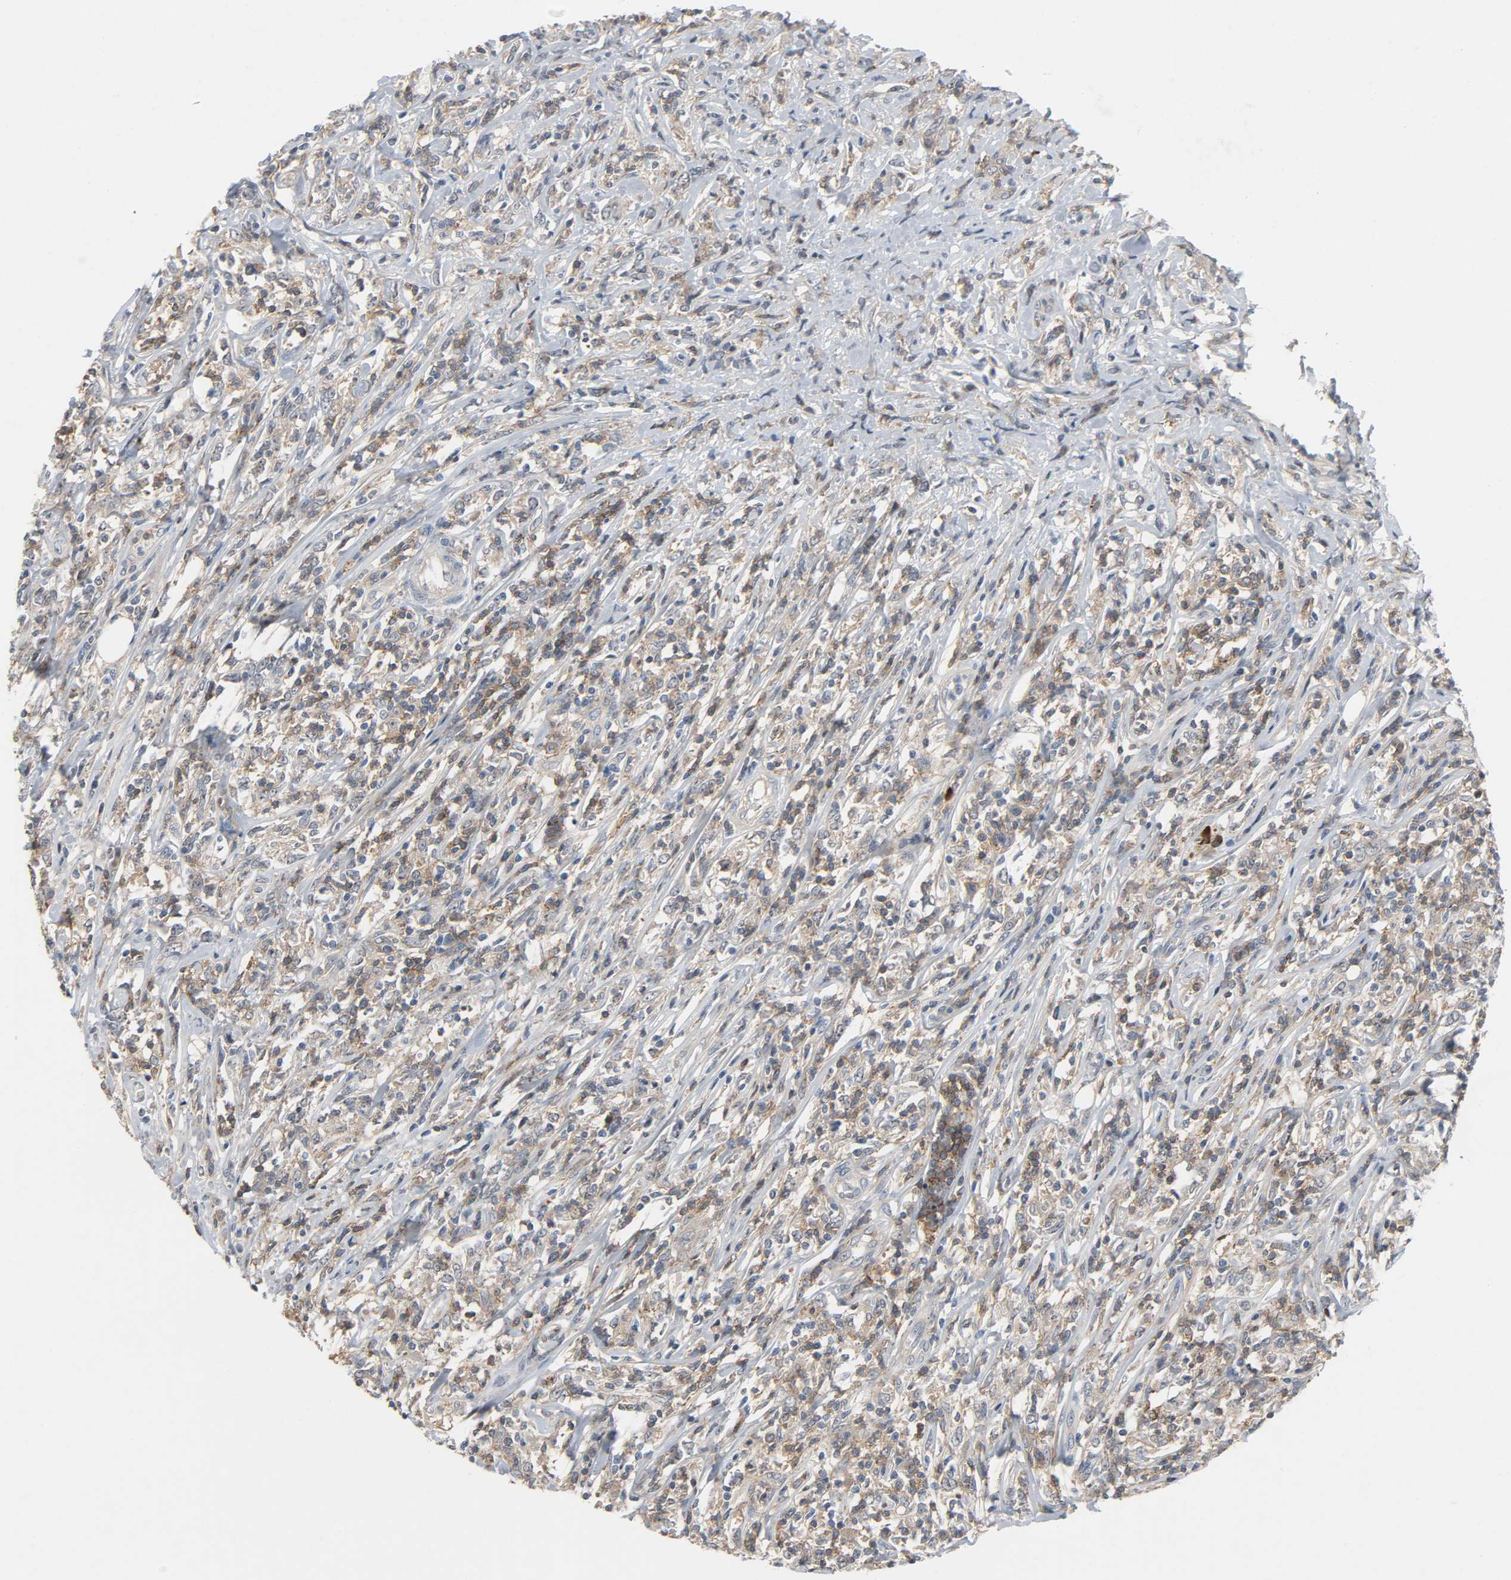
{"staining": {"intensity": "moderate", "quantity": "25%-75%", "location": "cytoplasmic/membranous"}, "tissue": "lymphoma", "cell_type": "Tumor cells", "image_type": "cancer", "snomed": [{"axis": "morphology", "description": "Malignant lymphoma, non-Hodgkin's type, High grade"}, {"axis": "topography", "description": "Lymph node"}], "caption": "High-magnification brightfield microscopy of lymphoma stained with DAB (brown) and counterstained with hematoxylin (blue). tumor cells exhibit moderate cytoplasmic/membranous expression is identified in approximately25%-75% of cells. Immunohistochemistry (ihc) stains the protein in brown and the nuclei are stained blue.", "gene": "CD4", "patient": {"sex": "female", "age": 84}}